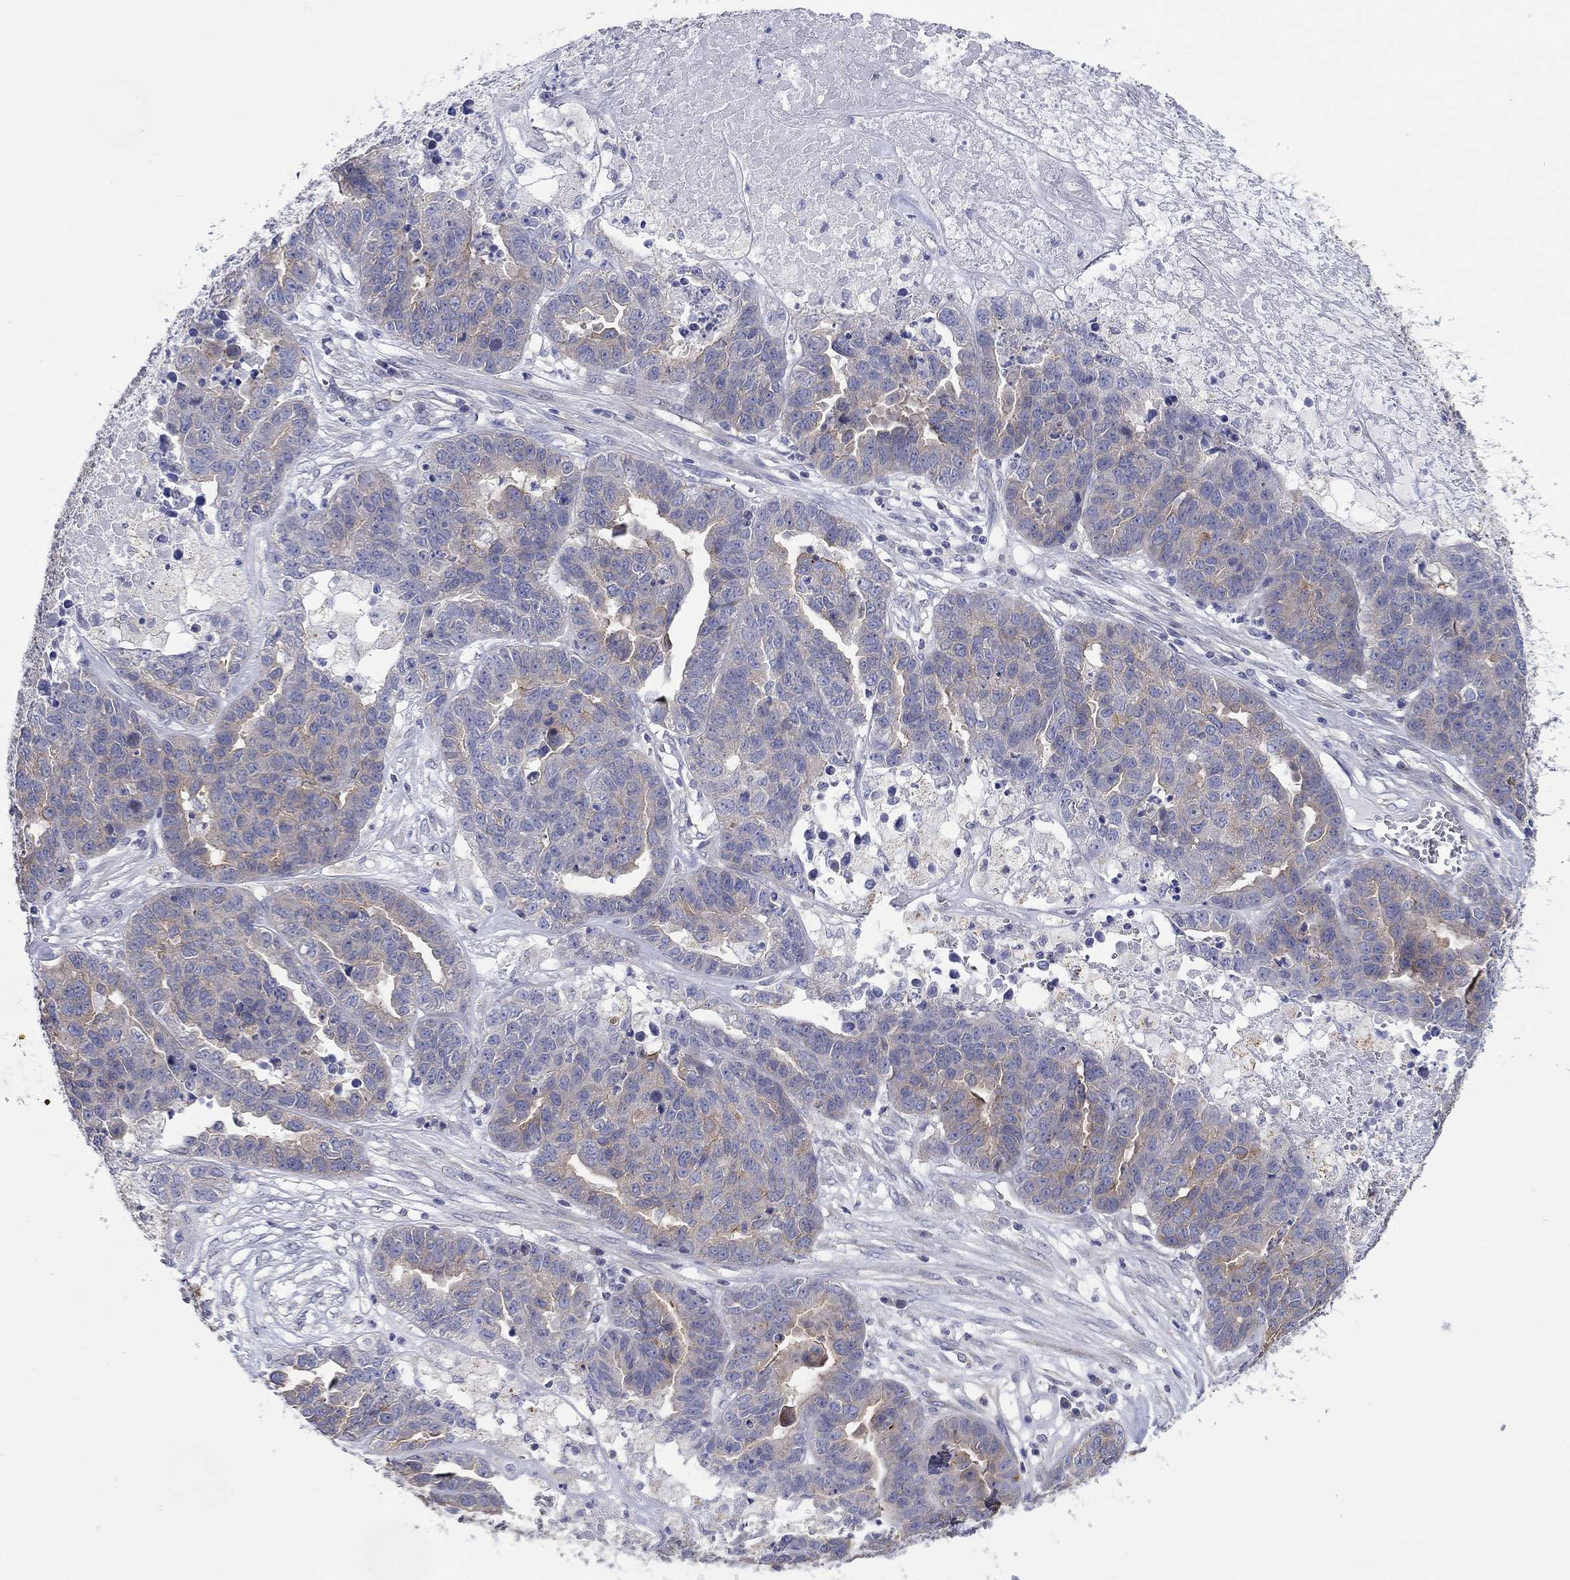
{"staining": {"intensity": "weak", "quantity": "25%-75%", "location": "cytoplasmic/membranous"}, "tissue": "ovarian cancer", "cell_type": "Tumor cells", "image_type": "cancer", "snomed": [{"axis": "morphology", "description": "Cystadenocarcinoma, serous, NOS"}, {"axis": "topography", "description": "Ovary"}], "caption": "Brown immunohistochemical staining in human ovarian cancer (serous cystadenocarcinoma) shows weak cytoplasmic/membranous positivity in about 25%-75% of tumor cells.", "gene": "TPRN", "patient": {"sex": "female", "age": 87}}